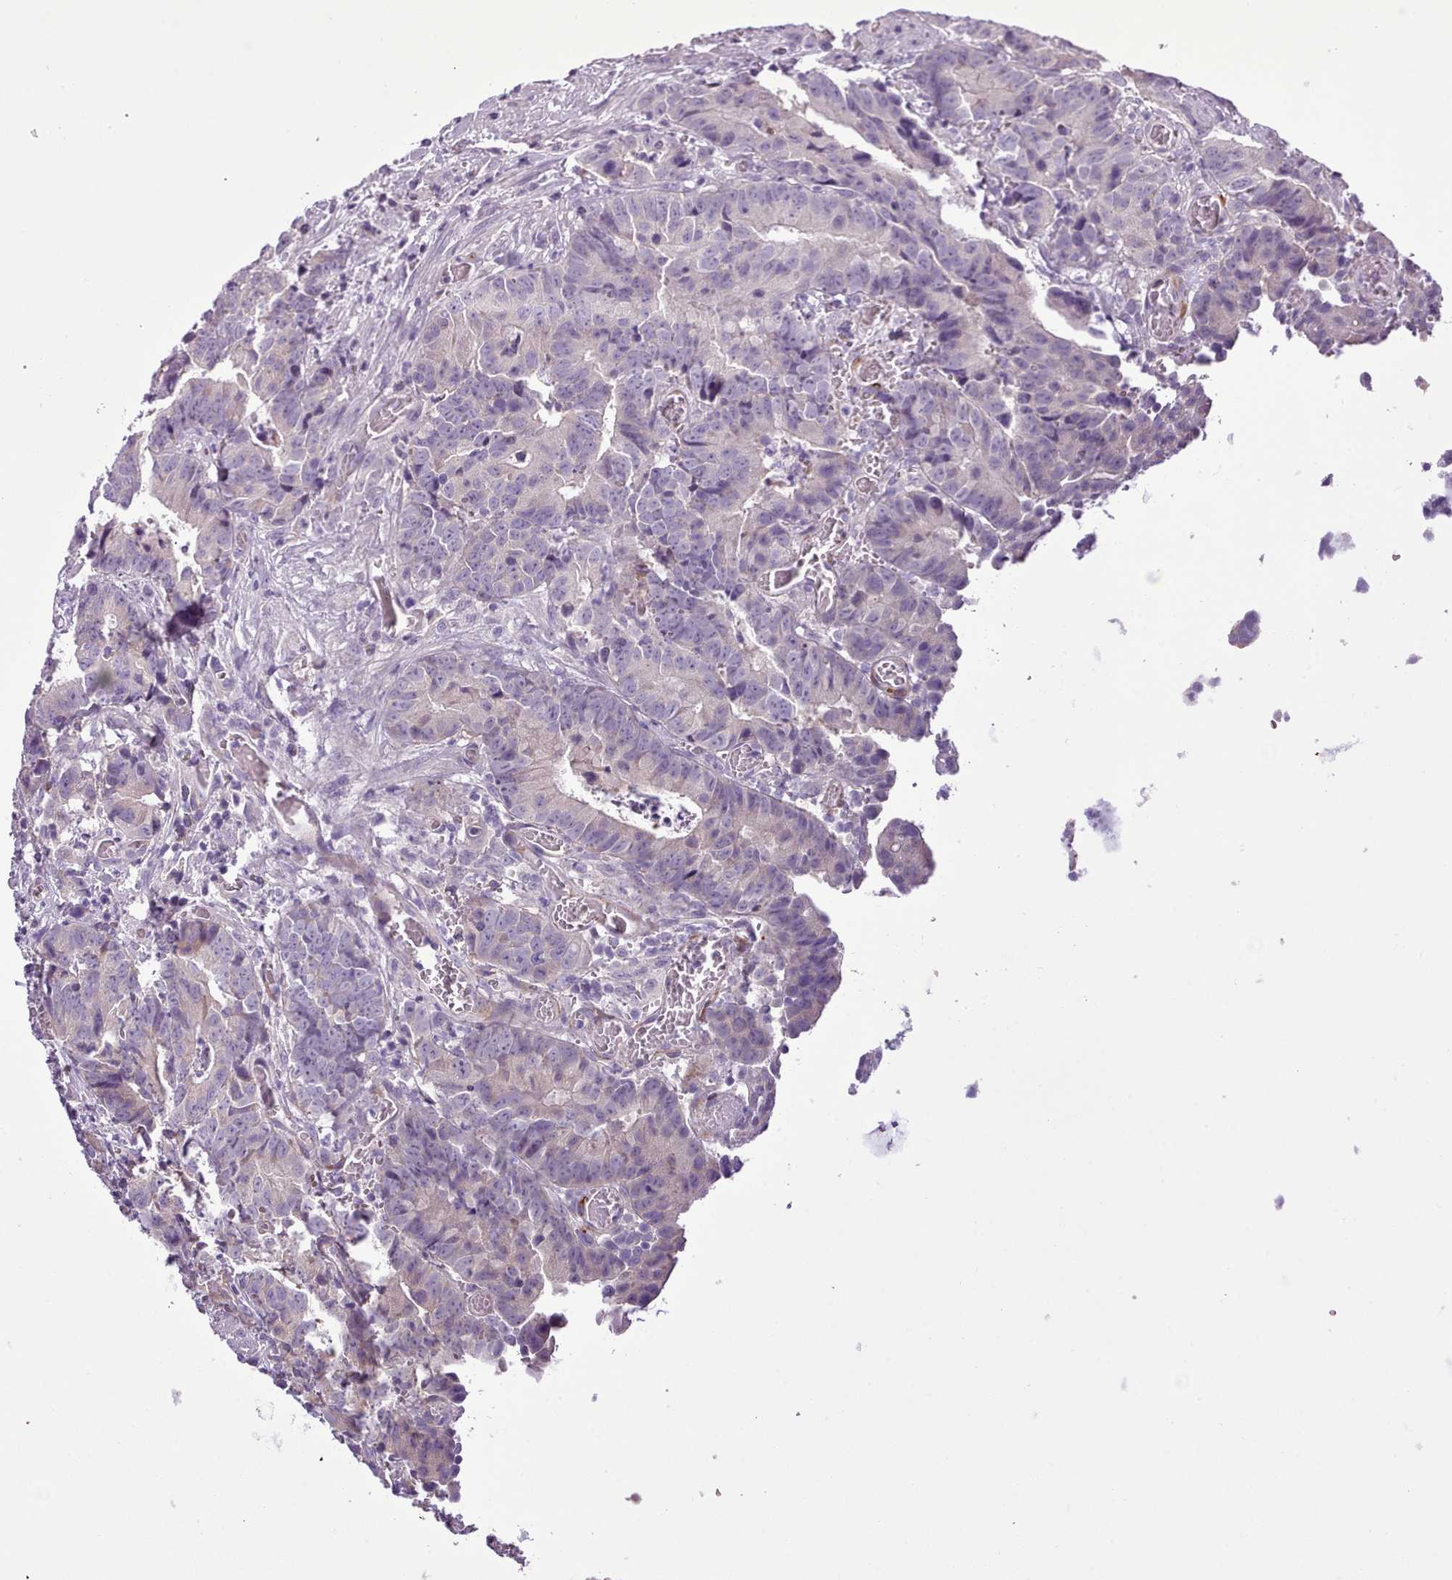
{"staining": {"intensity": "weak", "quantity": "<25%", "location": "cytoplasmic/membranous"}, "tissue": "colorectal cancer", "cell_type": "Tumor cells", "image_type": "cancer", "snomed": [{"axis": "morphology", "description": "Adenocarcinoma, NOS"}, {"axis": "topography", "description": "Colon"}], "caption": "A high-resolution image shows immunohistochemistry staining of adenocarcinoma (colorectal), which reveals no significant staining in tumor cells.", "gene": "SETX", "patient": {"sex": "female", "age": 57}}